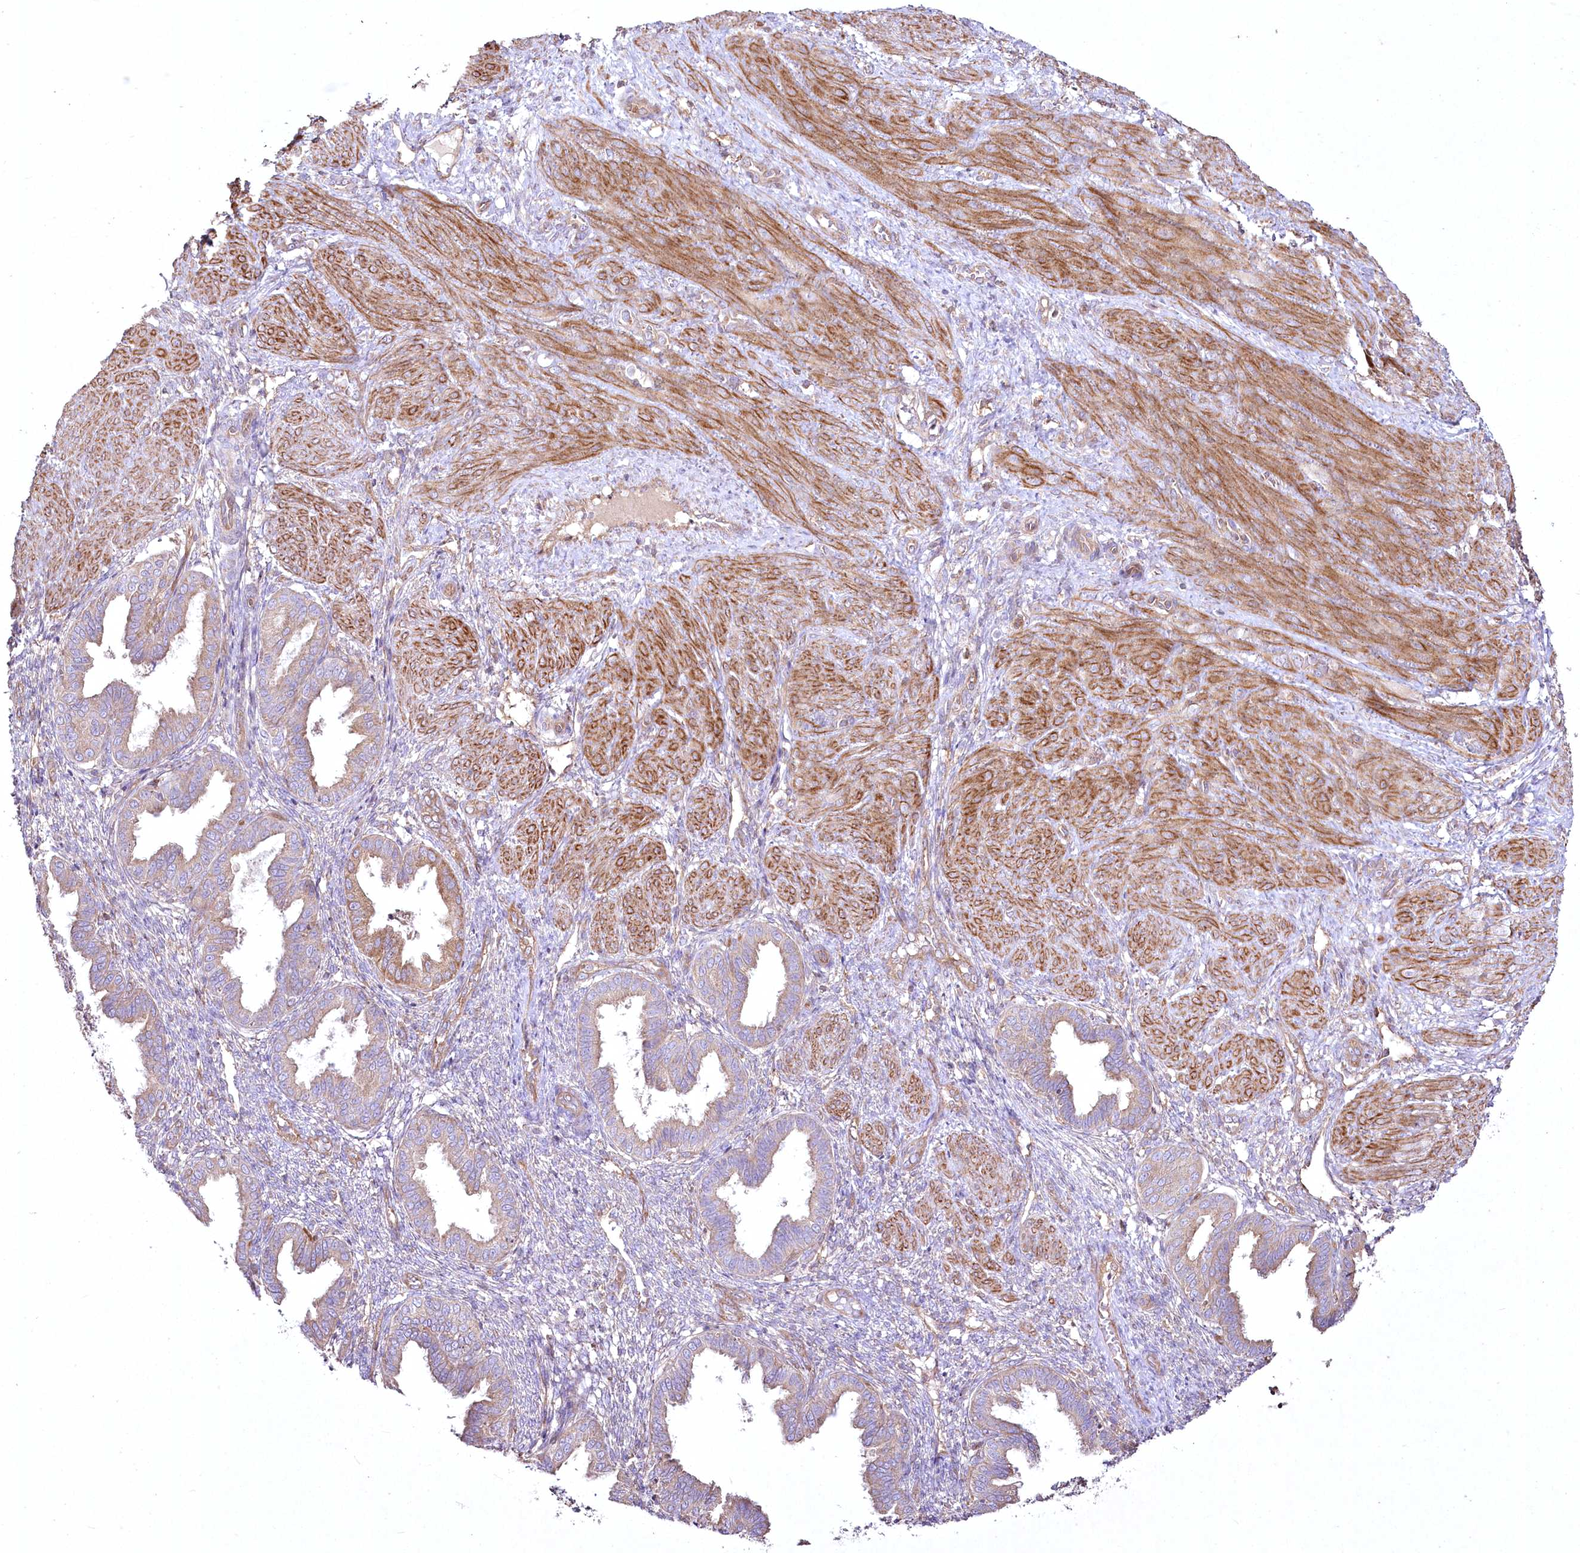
{"staining": {"intensity": "weak", "quantity": "<25%", "location": "cytoplasmic/membranous"}, "tissue": "endometrium", "cell_type": "Cells in endometrial stroma", "image_type": "normal", "snomed": [{"axis": "morphology", "description": "Normal tissue, NOS"}, {"axis": "topography", "description": "Endometrium"}], "caption": "Immunohistochemistry of normal human endometrium exhibits no expression in cells in endometrial stroma.", "gene": "SH3TC1", "patient": {"sex": "female", "age": 33}}